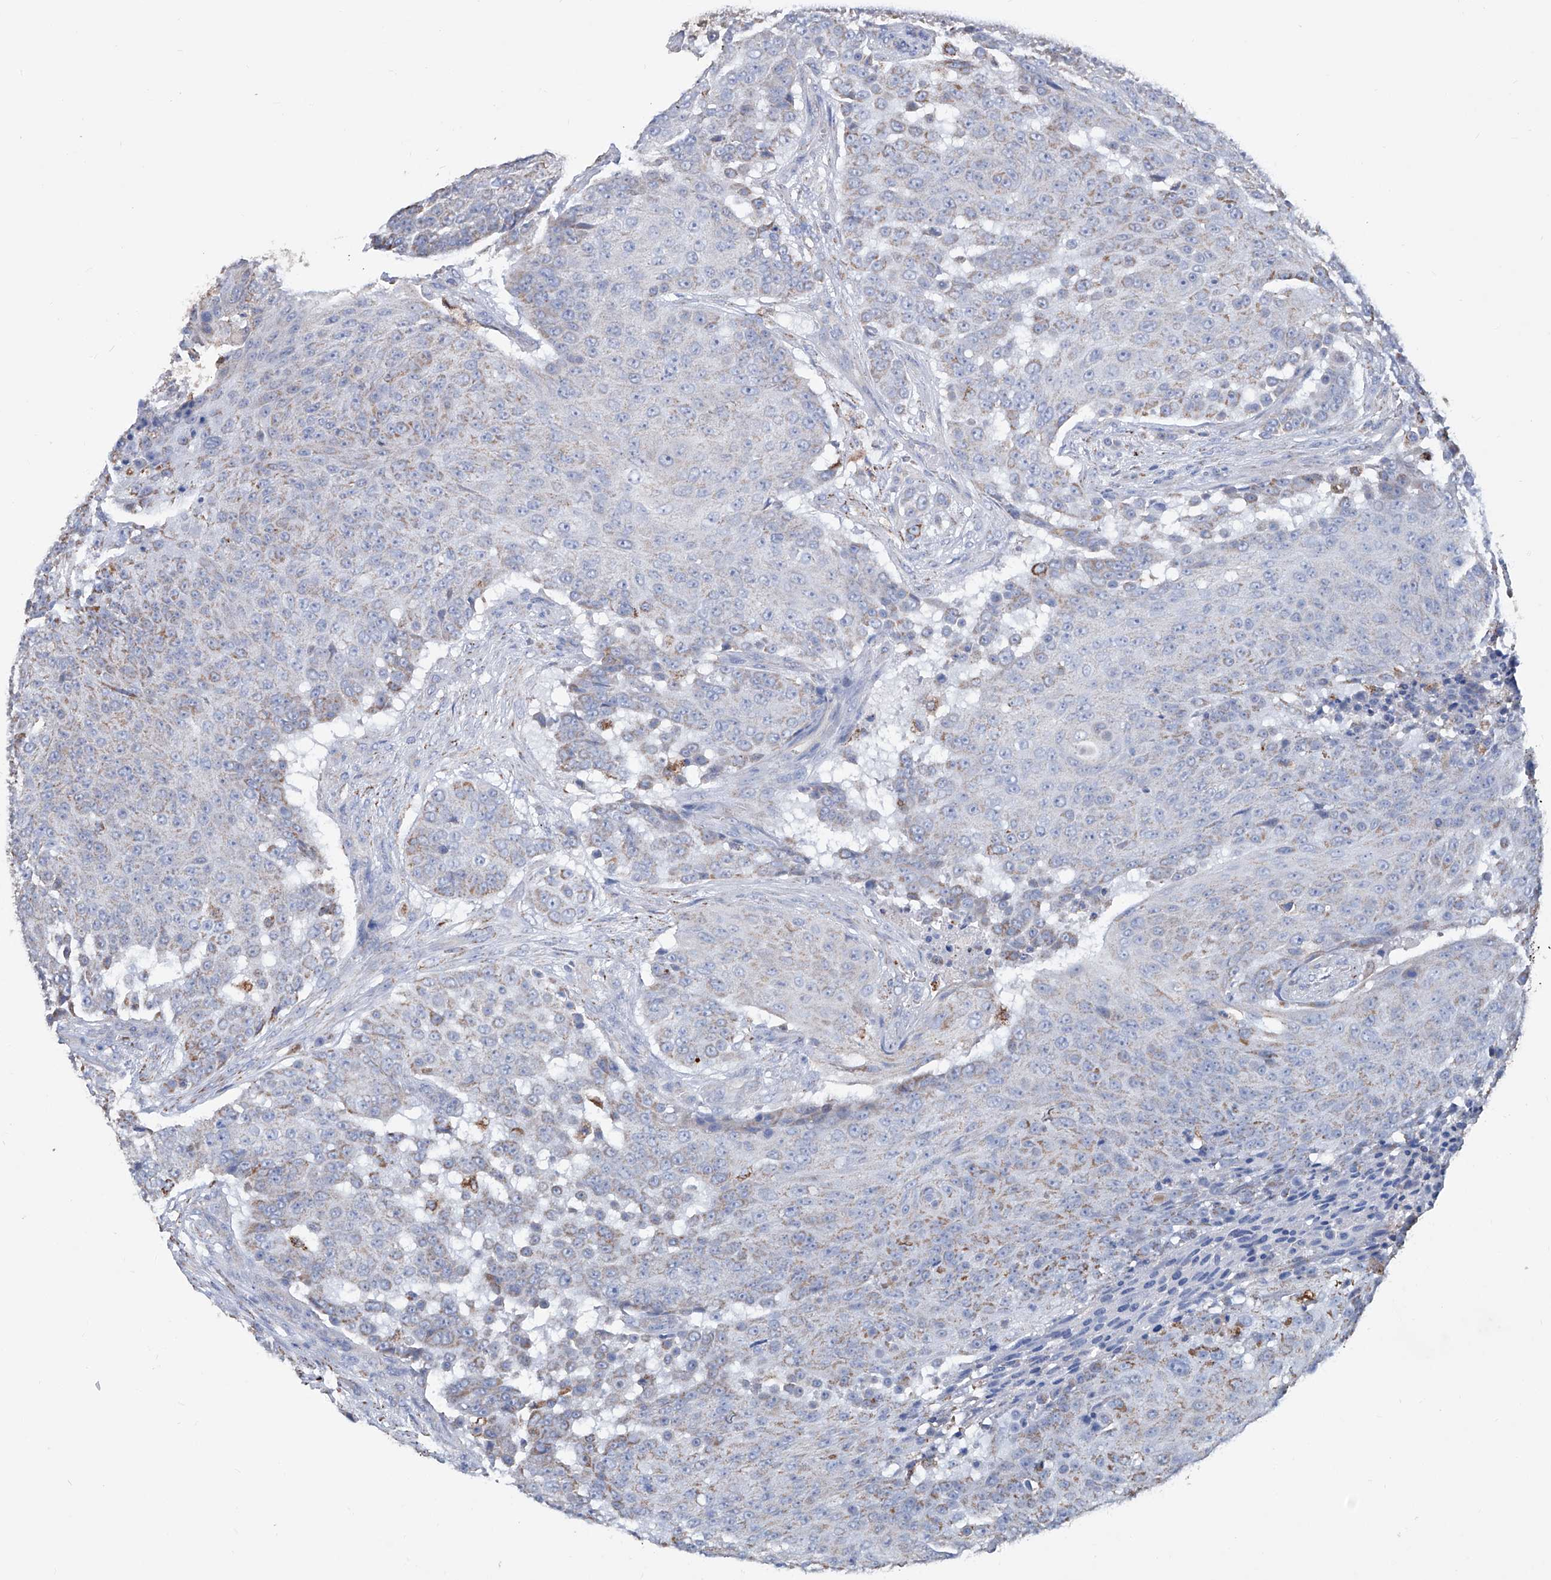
{"staining": {"intensity": "moderate", "quantity": "<25%", "location": "cytoplasmic/membranous"}, "tissue": "urothelial cancer", "cell_type": "Tumor cells", "image_type": "cancer", "snomed": [{"axis": "morphology", "description": "Urothelial carcinoma, High grade"}, {"axis": "topography", "description": "Urinary bladder"}], "caption": "Immunohistochemical staining of human urothelial cancer displays low levels of moderate cytoplasmic/membranous positivity in about <25% of tumor cells.", "gene": "NHS", "patient": {"sex": "female", "age": 63}}